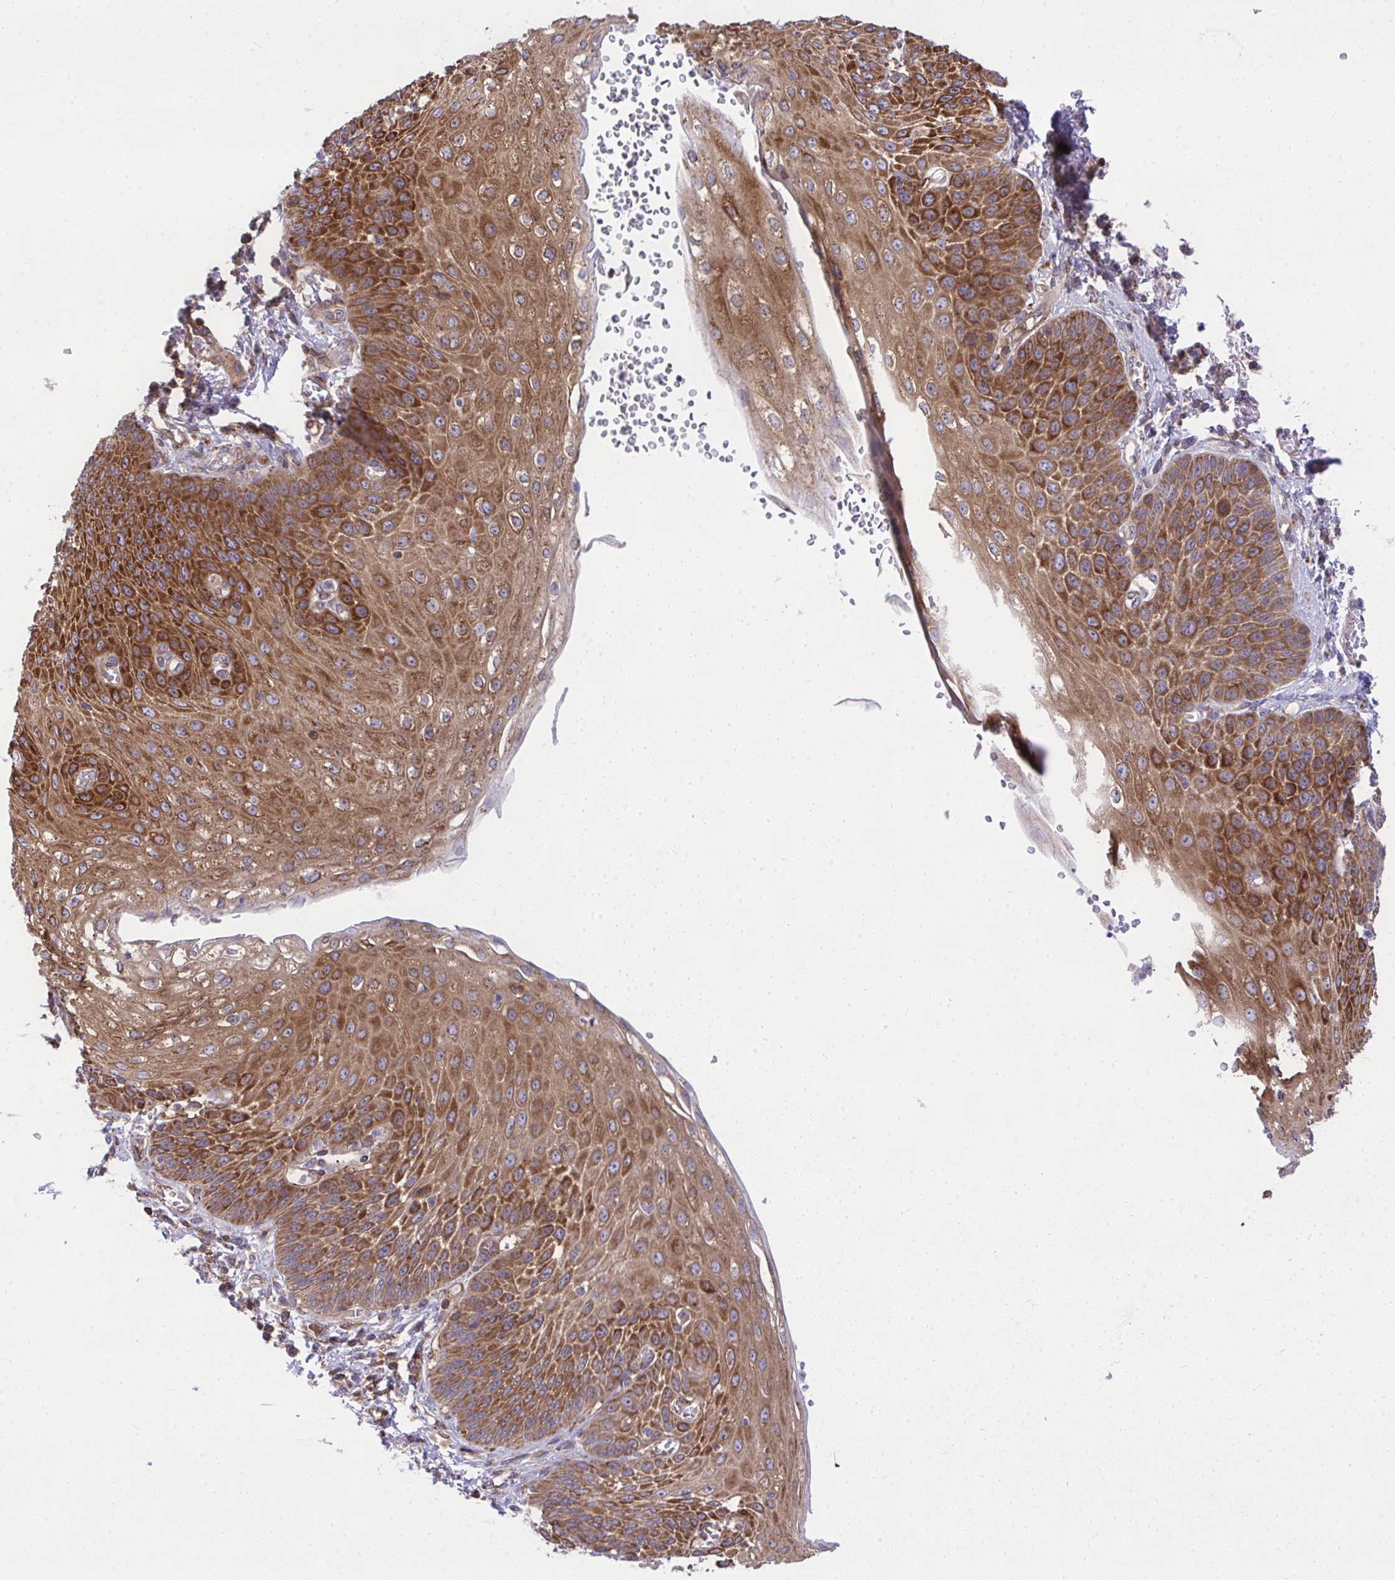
{"staining": {"intensity": "strong", "quantity": ">75%", "location": "cytoplasmic/membranous"}, "tissue": "esophagus", "cell_type": "Squamous epithelial cells", "image_type": "normal", "snomed": [{"axis": "morphology", "description": "Normal tissue, NOS"}, {"axis": "morphology", "description": "Adenocarcinoma, NOS"}, {"axis": "topography", "description": "Esophagus"}], "caption": "Protein expression analysis of normal esophagus demonstrates strong cytoplasmic/membranous expression in approximately >75% of squamous epithelial cells. (brown staining indicates protein expression, while blue staining denotes nuclei).", "gene": "NMNAT3", "patient": {"sex": "male", "age": 81}}